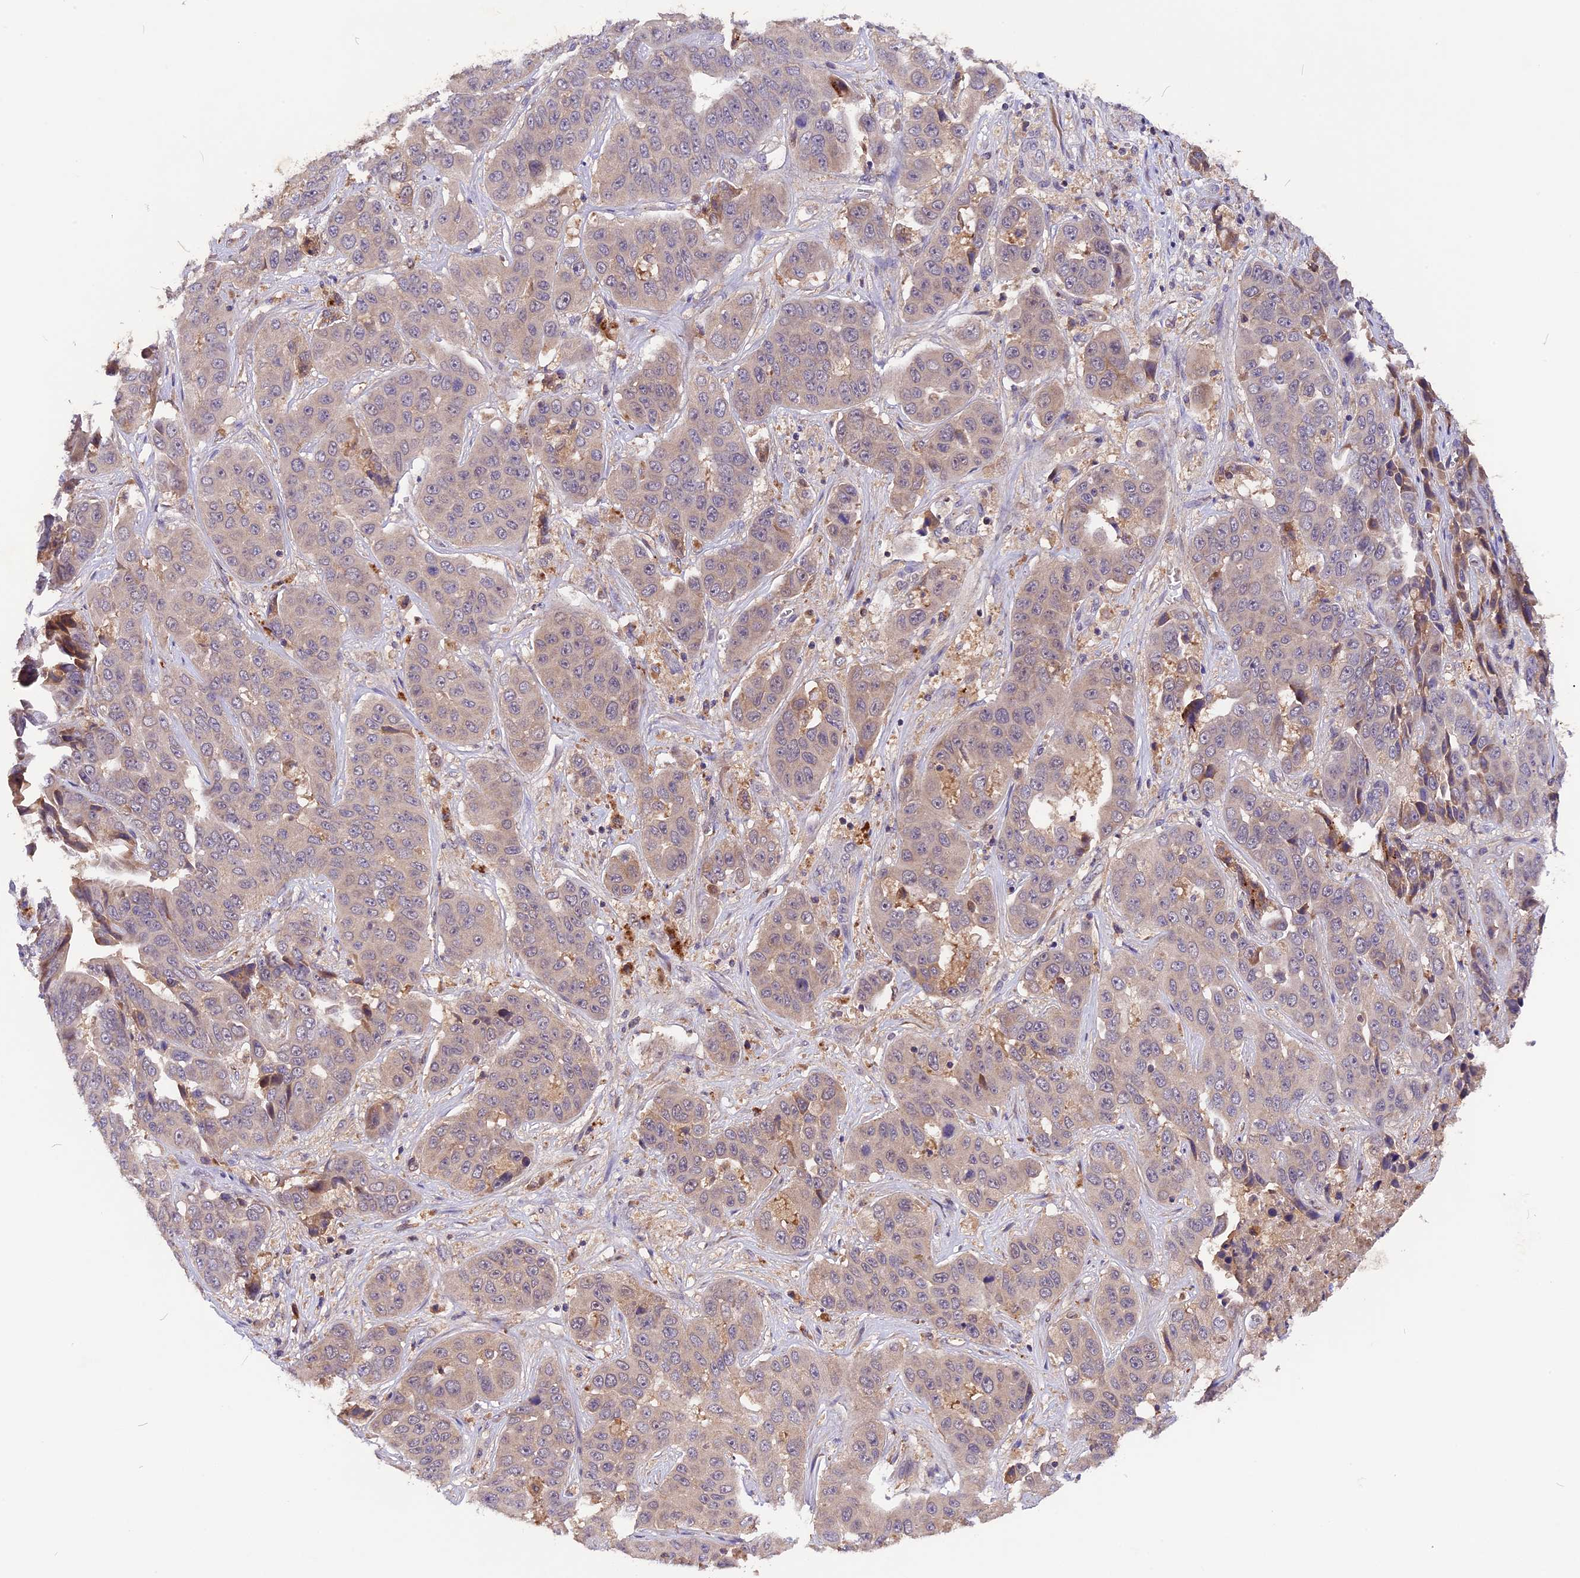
{"staining": {"intensity": "negative", "quantity": "none", "location": "none"}, "tissue": "liver cancer", "cell_type": "Tumor cells", "image_type": "cancer", "snomed": [{"axis": "morphology", "description": "Cholangiocarcinoma"}, {"axis": "topography", "description": "Liver"}], "caption": "An IHC histopathology image of liver cholangiocarcinoma is shown. There is no staining in tumor cells of liver cholangiocarcinoma.", "gene": "MARK4", "patient": {"sex": "female", "age": 52}}